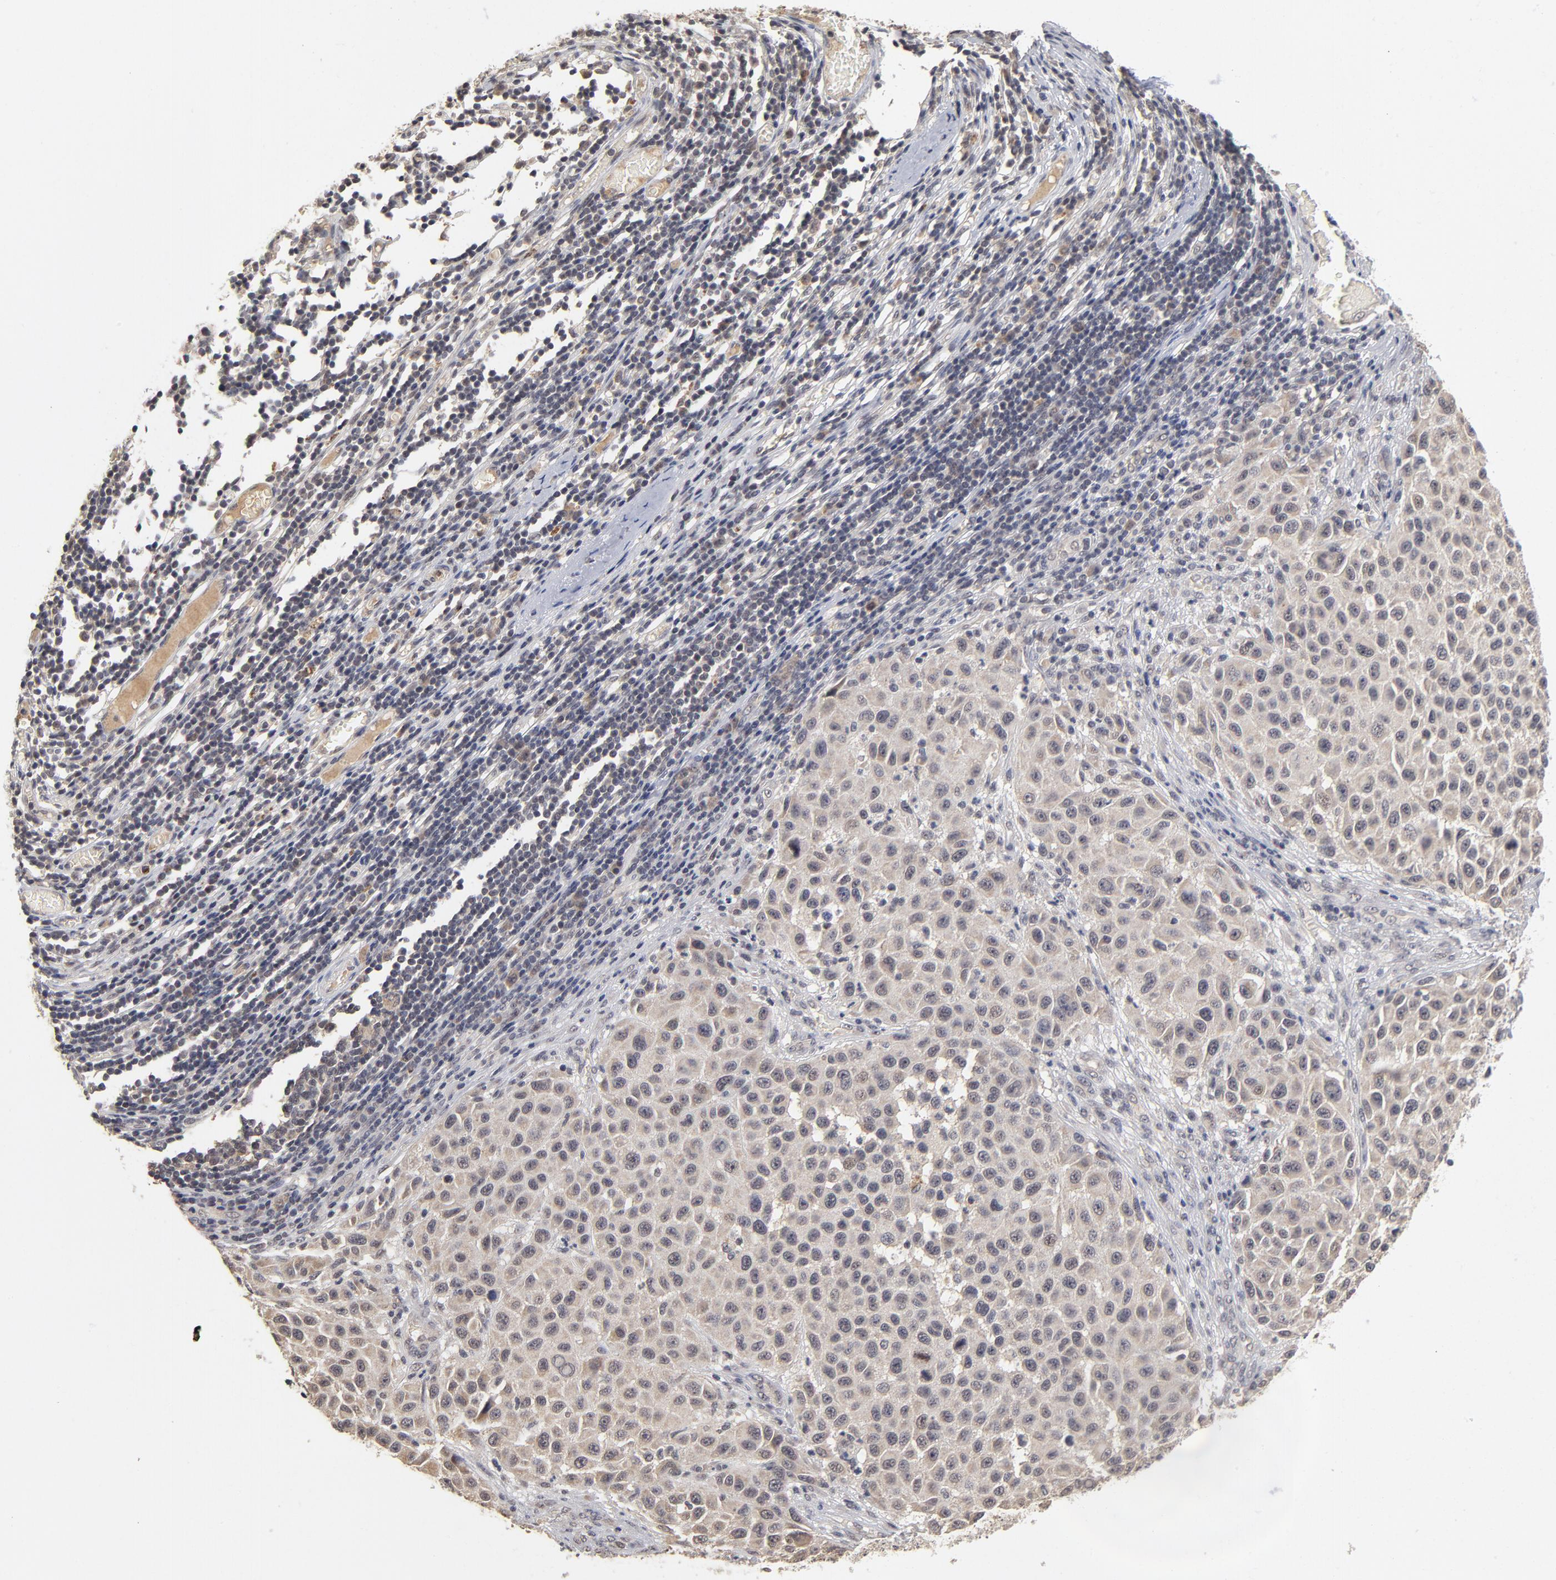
{"staining": {"intensity": "weak", "quantity": ">75%", "location": "cytoplasmic/membranous"}, "tissue": "melanoma", "cell_type": "Tumor cells", "image_type": "cancer", "snomed": [{"axis": "morphology", "description": "Malignant melanoma, Metastatic site"}, {"axis": "topography", "description": "Lymph node"}], "caption": "Weak cytoplasmic/membranous positivity is identified in approximately >75% of tumor cells in melanoma.", "gene": "WSB1", "patient": {"sex": "male", "age": 61}}